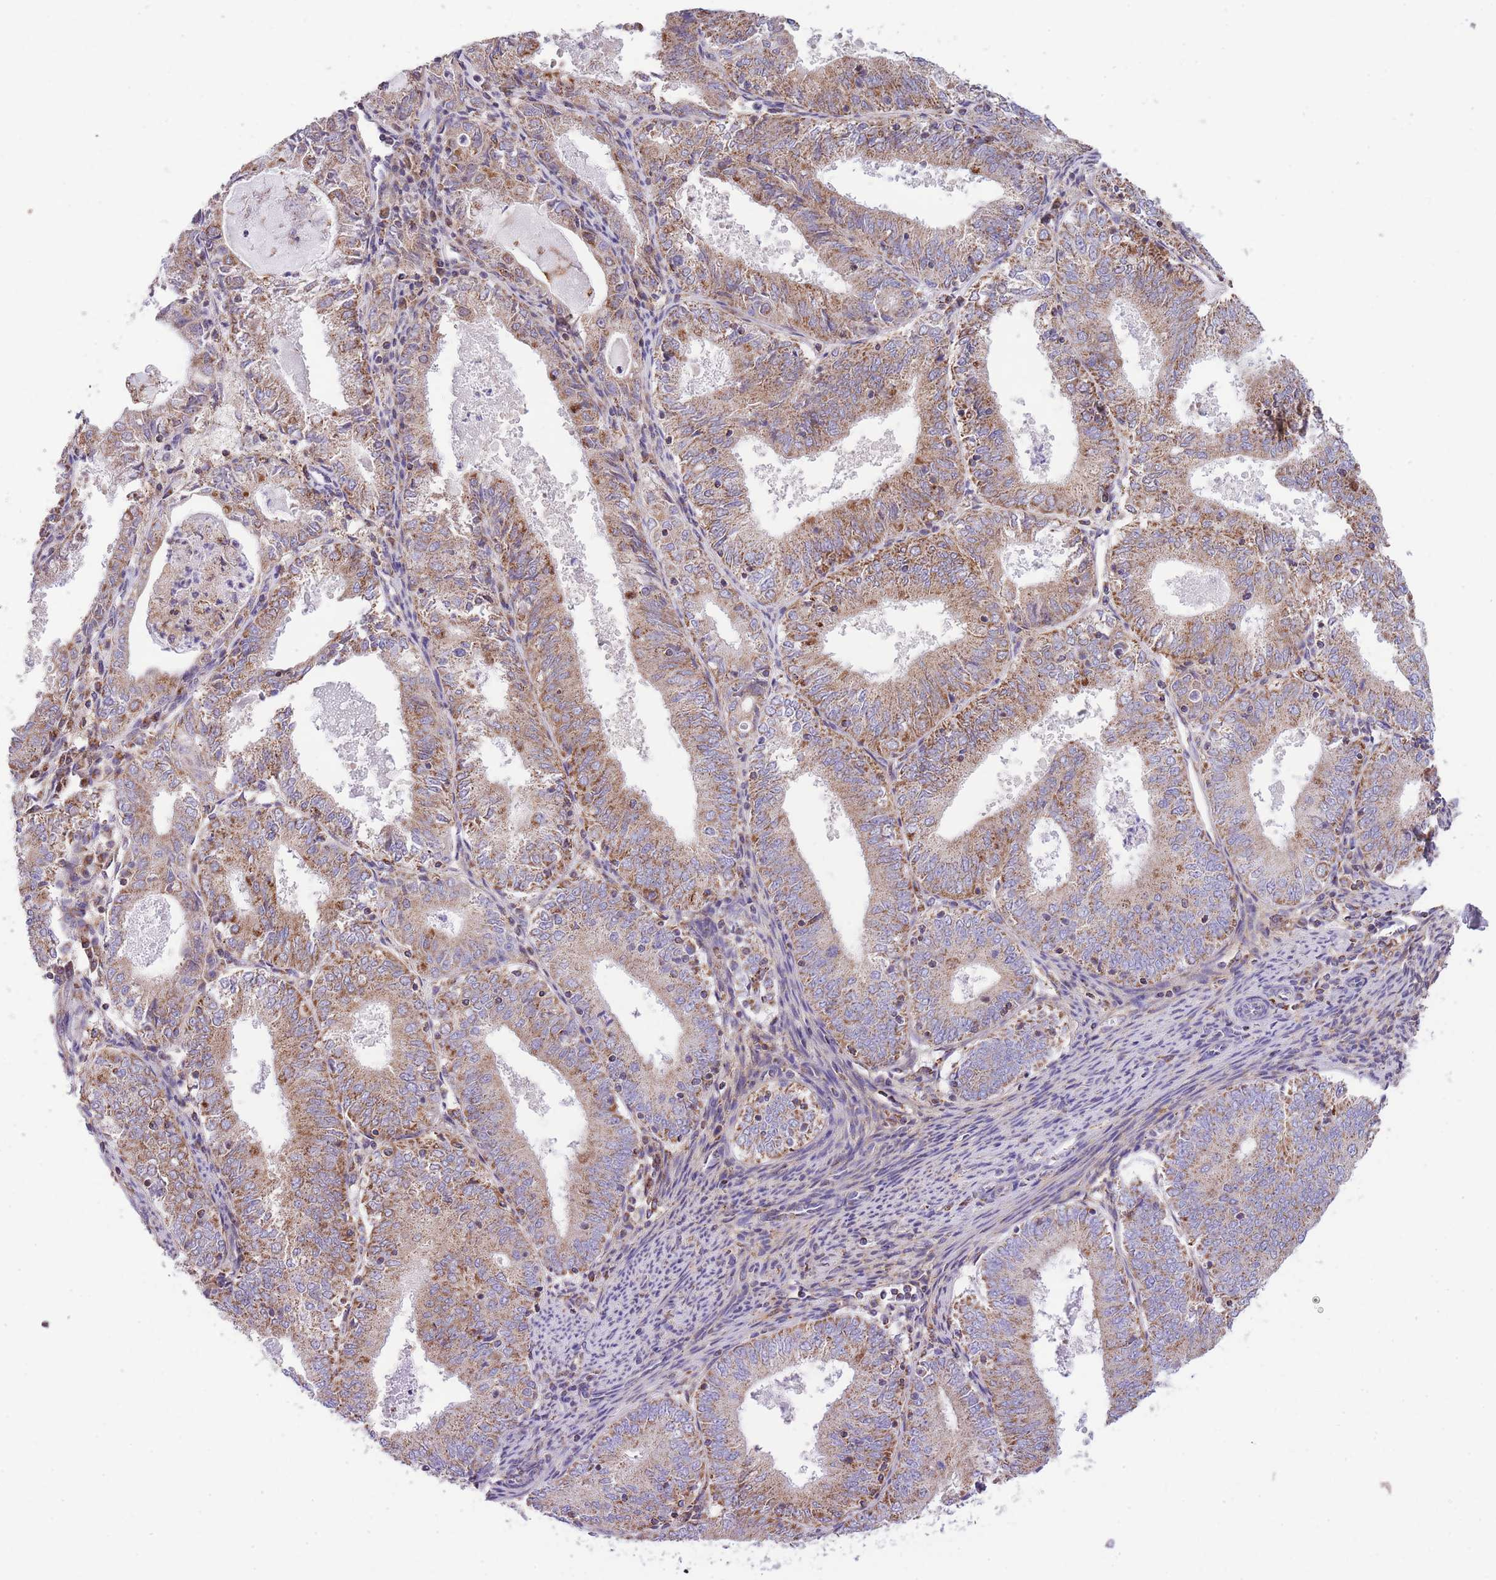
{"staining": {"intensity": "moderate", "quantity": ">75%", "location": "cytoplasmic/membranous"}, "tissue": "endometrial cancer", "cell_type": "Tumor cells", "image_type": "cancer", "snomed": [{"axis": "morphology", "description": "Adenocarcinoma, NOS"}, {"axis": "topography", "description": "Endometrium"}], "caption": "Protein expression by IHC shows moderate cytoplasmic/membranous positivity in approximately >75% of tumor cells in endometrial adenocarcinoma.", "gene": "ST3GAL3", "patient": {"sex": "female", "age": 57}}